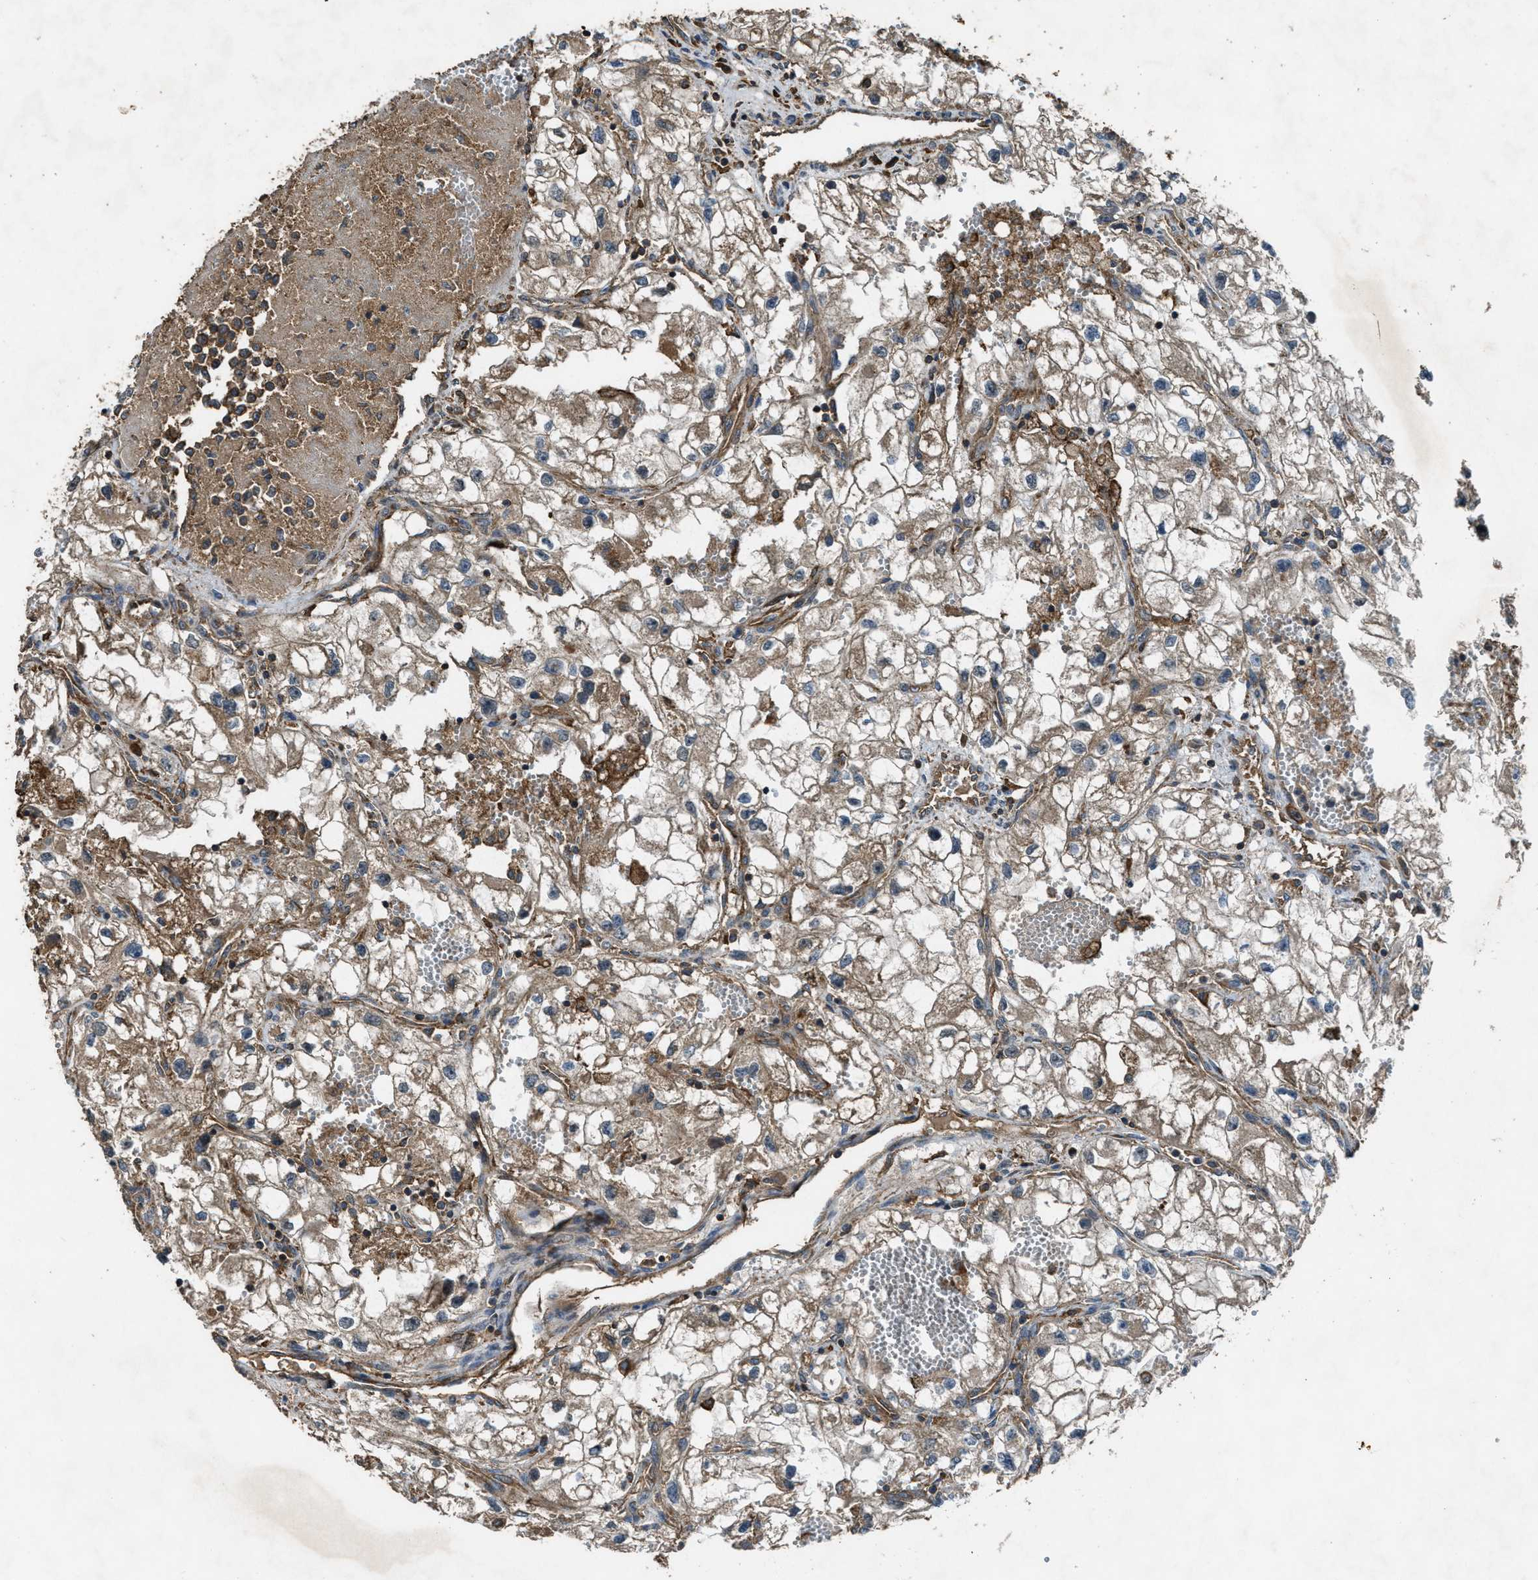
{"staining": {"intensity": "weak", "quantity": ">75%", "location": "cytoplasmic/membranous"}, "tissue": "renal cancer", "cell_type": "Tumor cells", "image_type": "cancer", "snomed": [{"axis": "morphology", "description": "Adenocarcinoma, NOS"}, {"axis": "topography", "description": "Kidney"}], "caption": "There is low levels of weak cytoplasmic/membranous staining in tumor cells of adenocarcinoma (renal), as demonstrated by immunohistochemical staining (brown color).", "gene": "MAP3K8", "patient": {"sex": "female", "age": 70}}